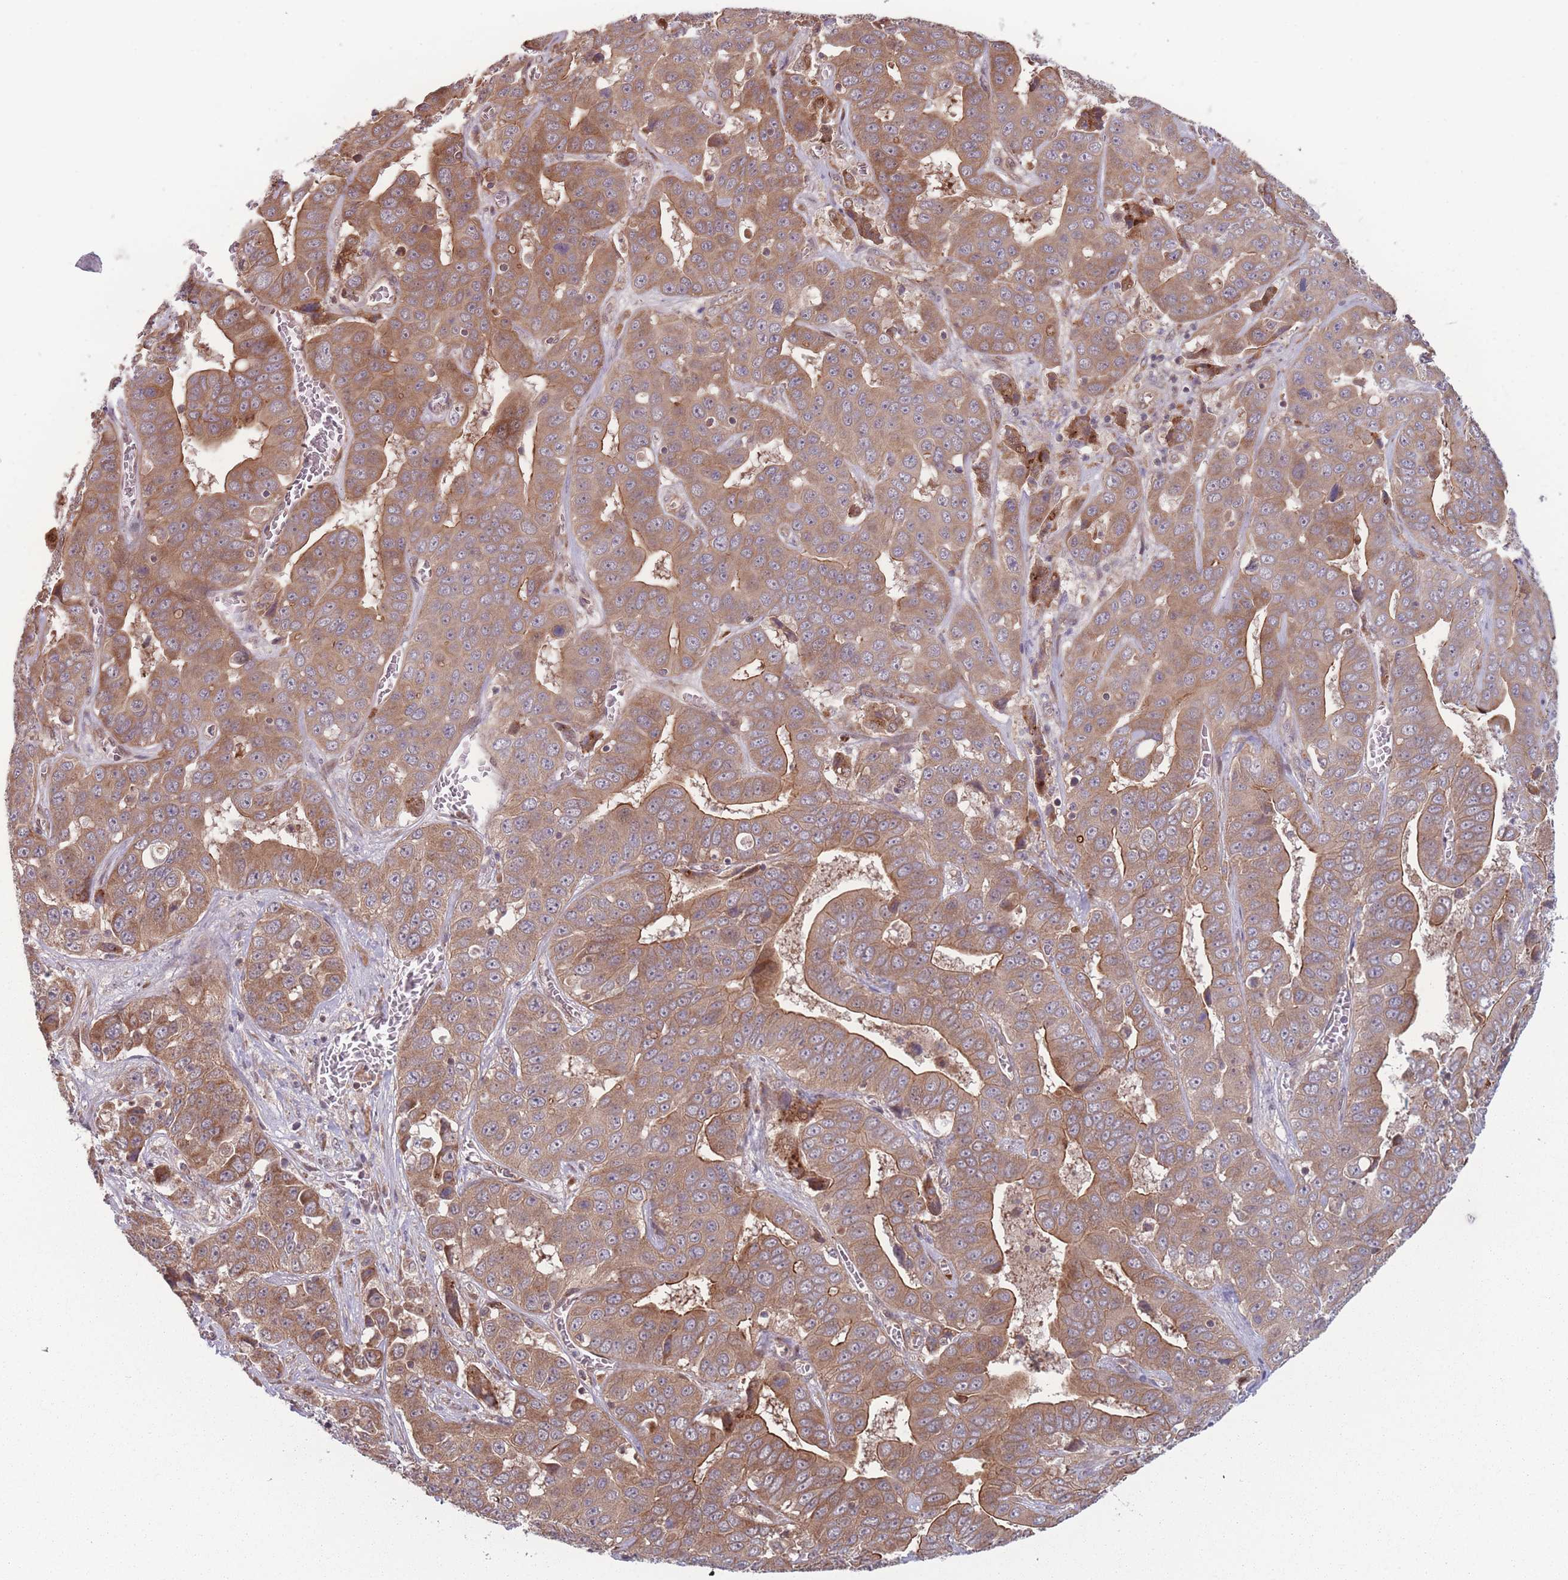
{"staining": {"intensity": "moderate", "quantity": ">75%", "location": "cytoplasmic/membranous"}, "tissue": "liver cancer", "cell_type": "Tumor cells", "image_type": "cancer", "snomed": [{"axis": "morphology", "description": "Cholangiocarcinoma"}, {"axis": "topography", "description": "Liver"}], "caption": "Immunohistochemistry (IHC) (DAB) staining of human cholangiocarcinoma (liver) demonstrates moderate cytoplasmic/membranous protein expression in about >75% of tumor cells. (DAB = brown stain, brightfield microscopy at high magnification).", "gene": "RPS18", "patient": {"sex": "female", "age": 52}}